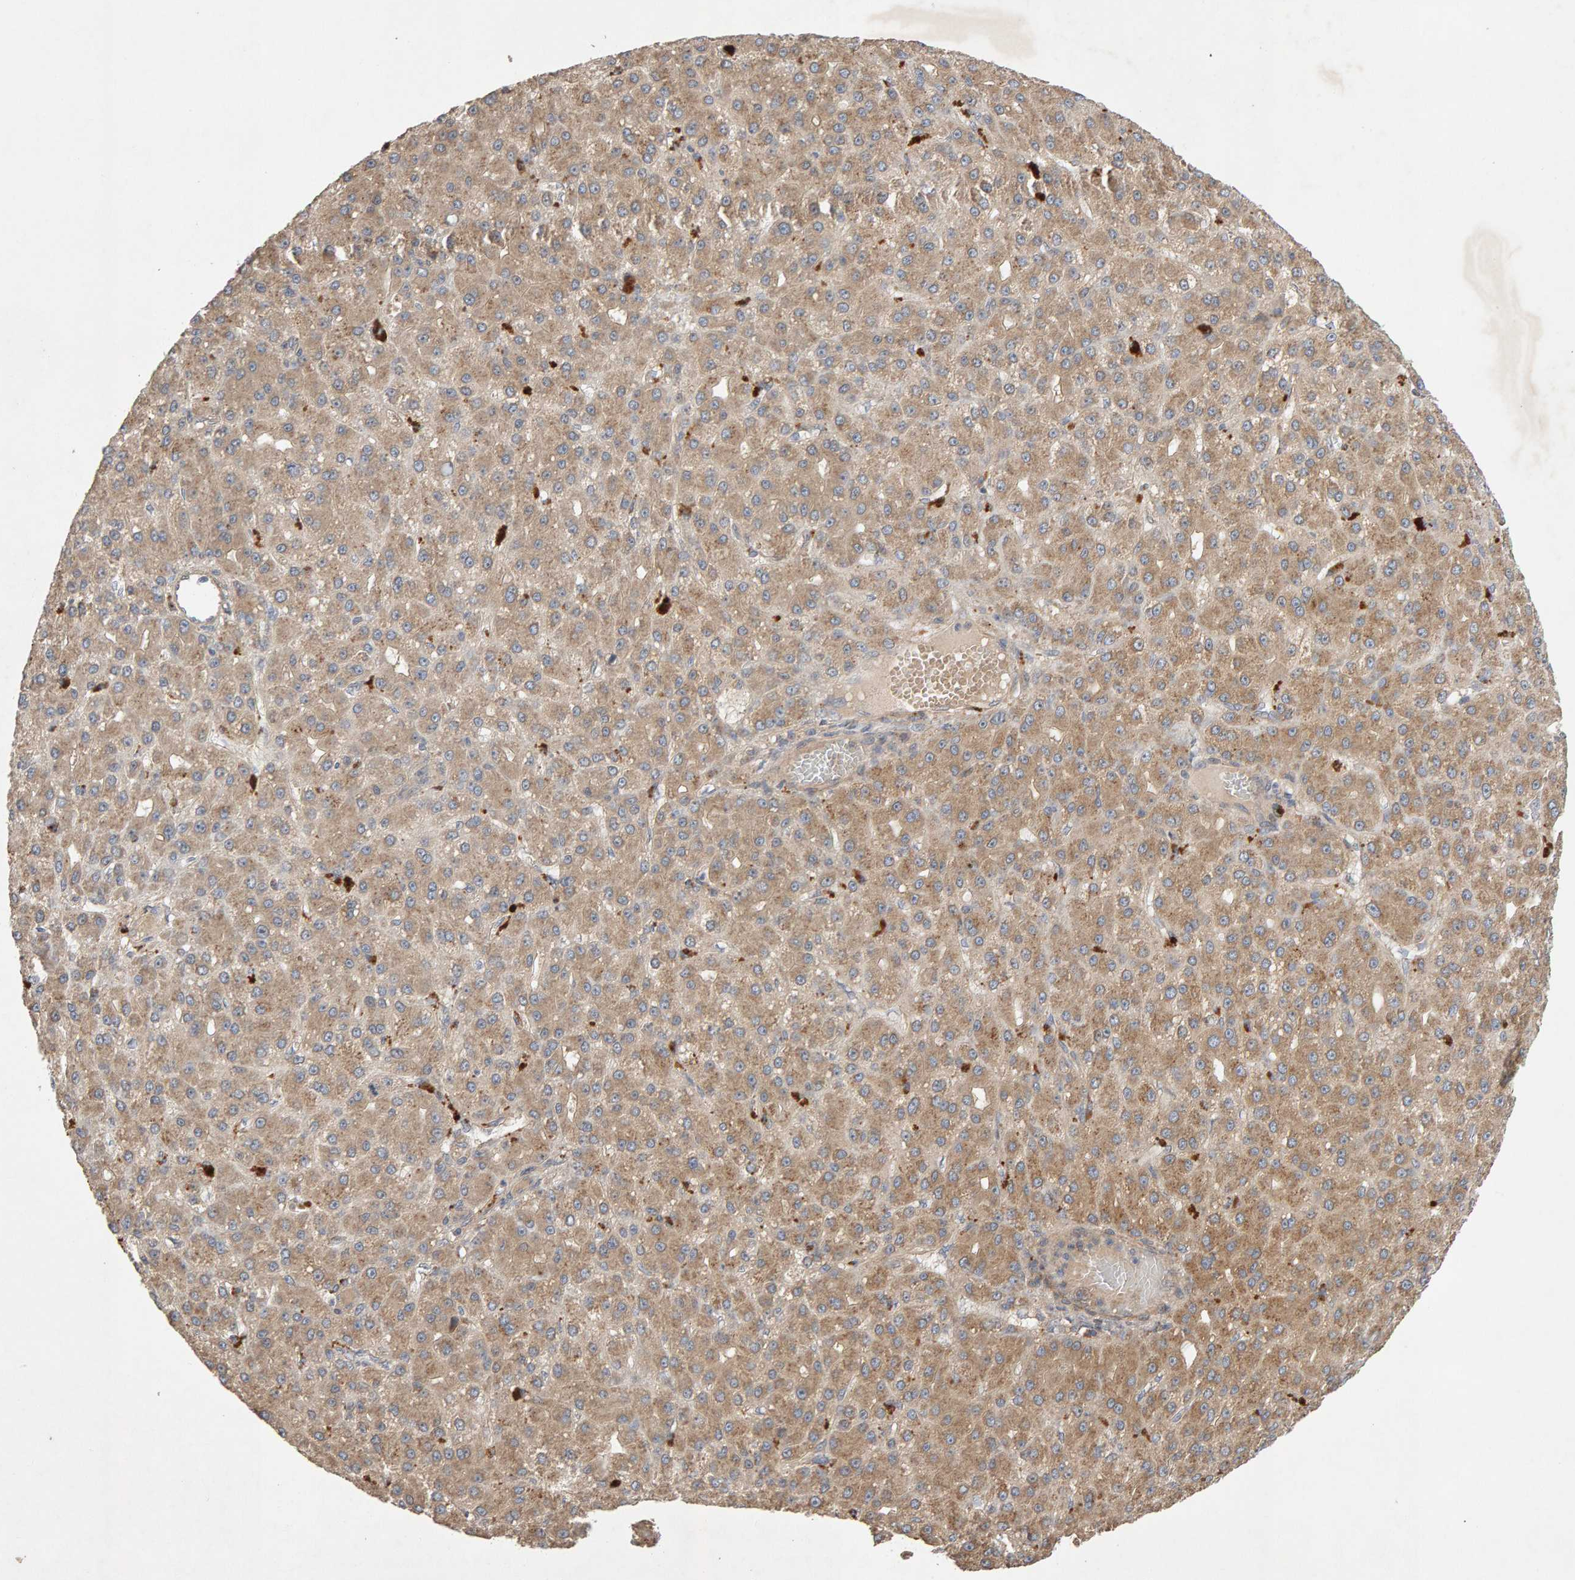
{"staining": {"intensity": "weak", "quantity": ">75%", "location": "cytoplasmic/membranous"}, "tissue": "liver cancer", "cell_type": "Tumor cells", "image_type": "cancer", "snomed": [{"axis": "morphology", "description": "Carcinoma, Hepatocellular, NOS"}, {"axis": "topography", "description": "Liver"}], "caption": "Tumor cells demonstrate weak cytoplasmic/membranous positivity in about >75% of cells in liver cancer (hepatocellular carcinoma).", "gene": "RNF19A", "patient": {"sex": "male", "age": 67}}